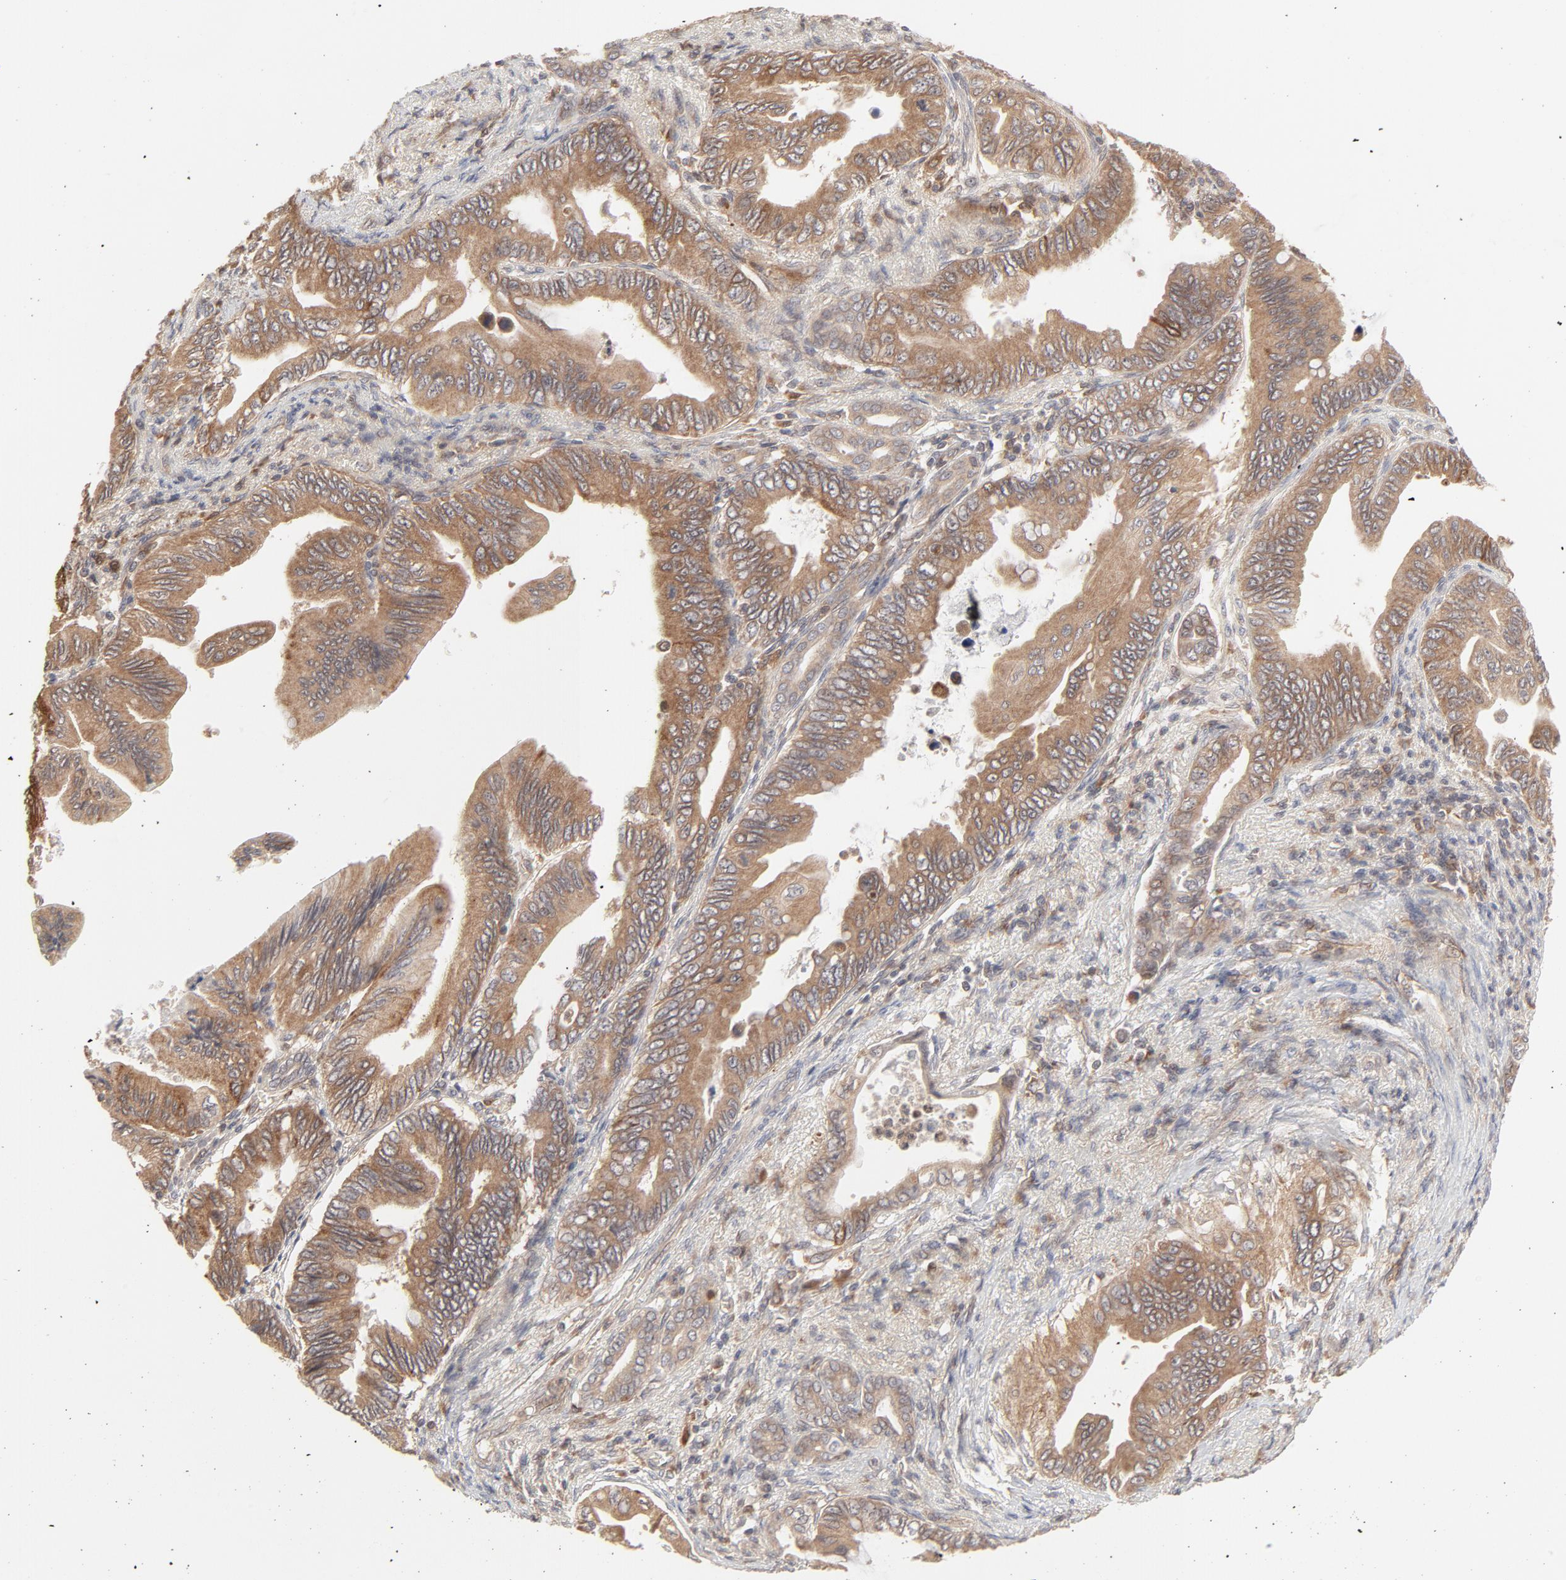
{"staining": {"intensity": "moderate", "quantity": ">75%", "location": "cytoplasmic/membranous"}, "tissue": "pancreatic cancer", "cell_type": "Tumor cells", "image_type": "cancer", "snomed": [{"axis": "morphology", "description": "Adenocarcinoma, NOS"}, {"axis": "topography", "description": "Pancreas"}], "caption": "Moderate cytoplasmic/membranous protein expression is appreciated in about >75% of tumor cells in adenocarcinoma (pancreatic).", "gene": "RAB5C", "patient": {"sex": "female", "age": 66}}